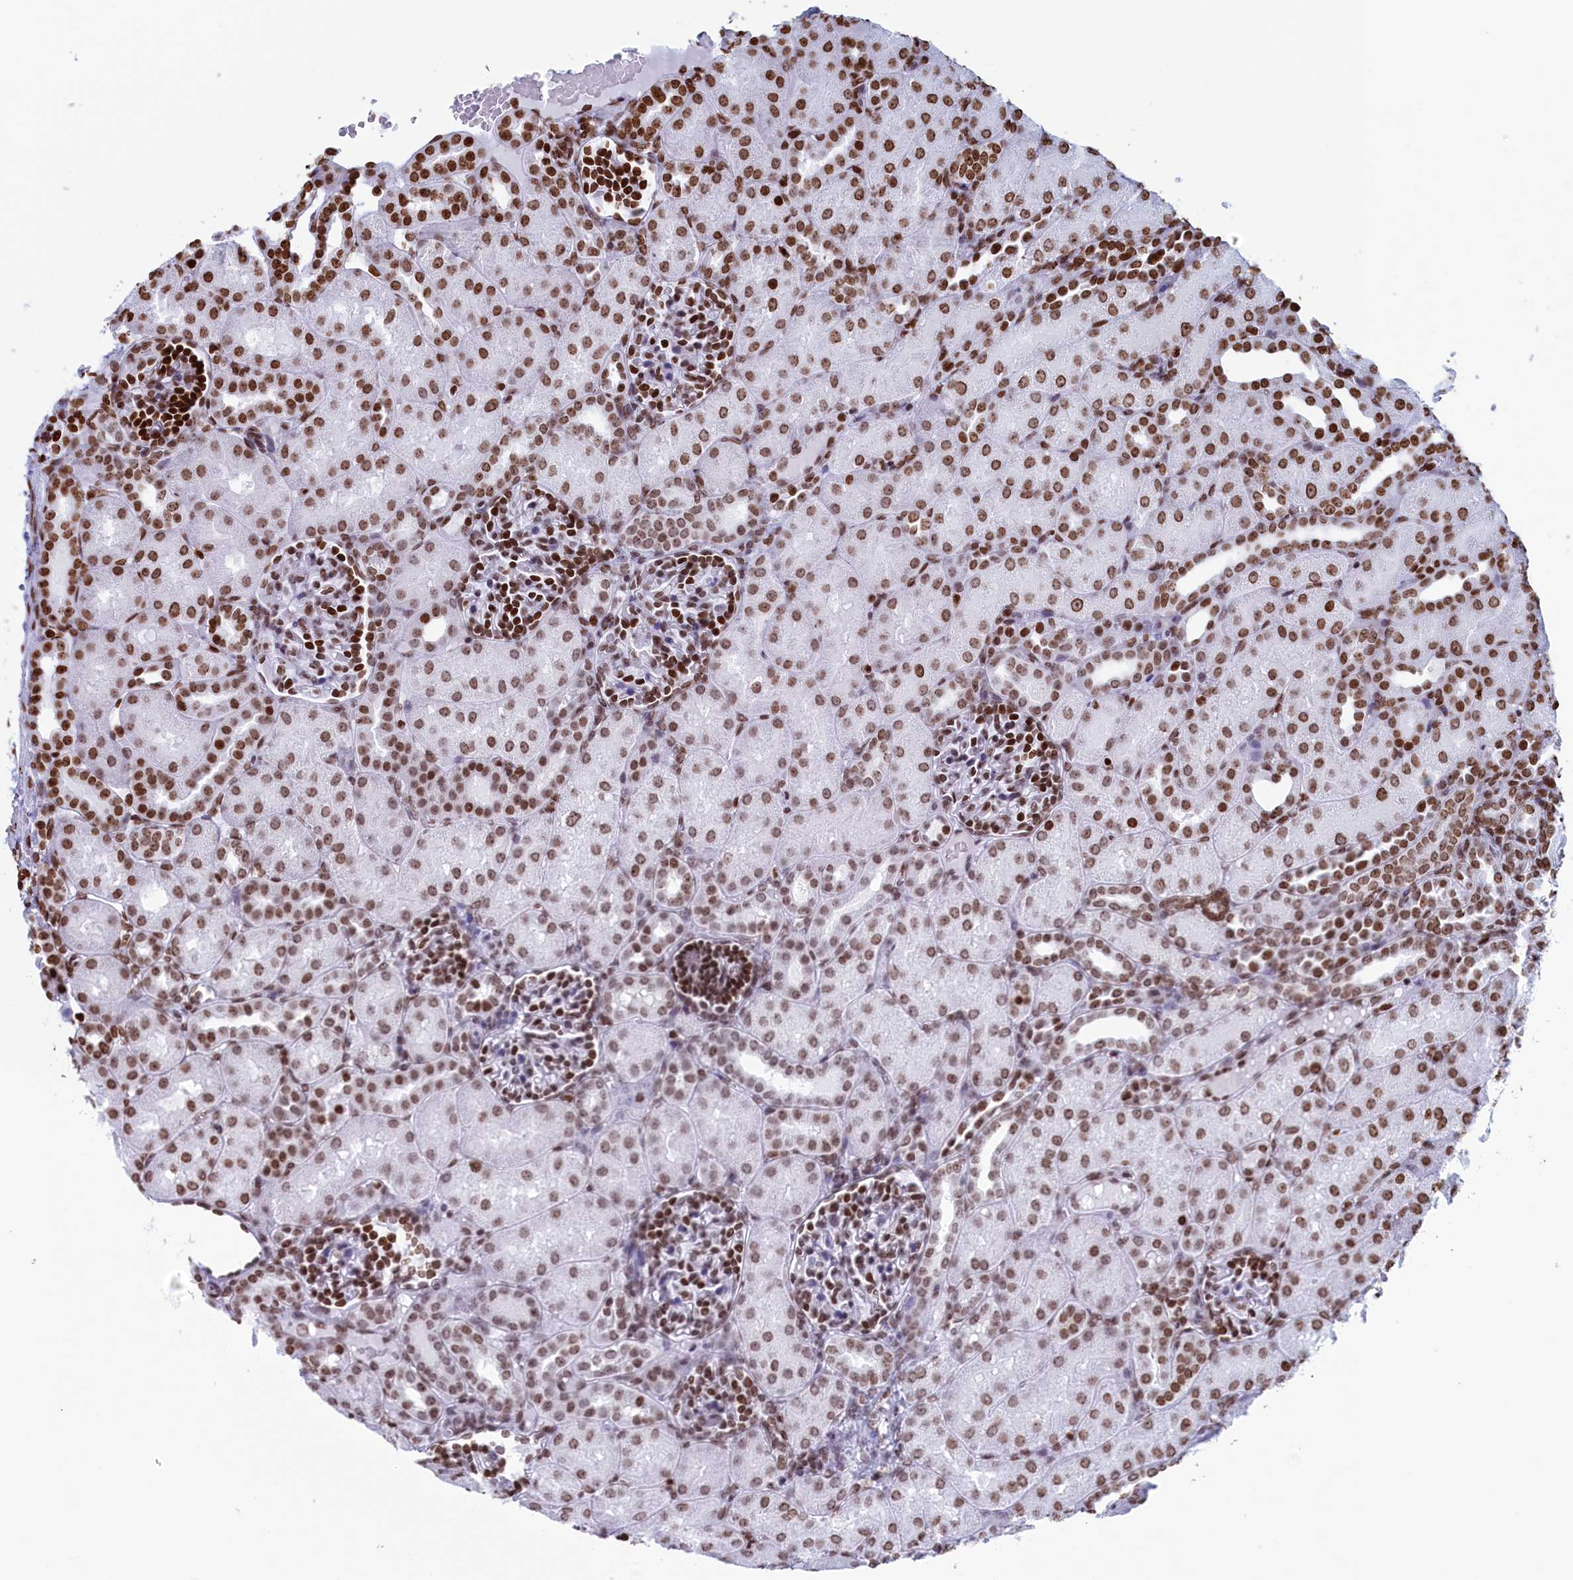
{"staining": {"intensity": "strong", "quantity": "25%-75%", "location": "nuclear"}, "tissue": "kidney", "cell_type": "Cells in glomeruli", "image_type": "normal", "snomed": [{"axis": "morphology", "description": "Normal tissue, NOS"}, {"axis": "topography", "description": "Kidney"}], "caption": "Benign kidney reveals strong nuclear positivity in about 25%-75% of cells in glomeruli, visualized by immunohistochemistry.", "gene": "APOBEC3A", "patient": {"sex": "male", "age": 1}}